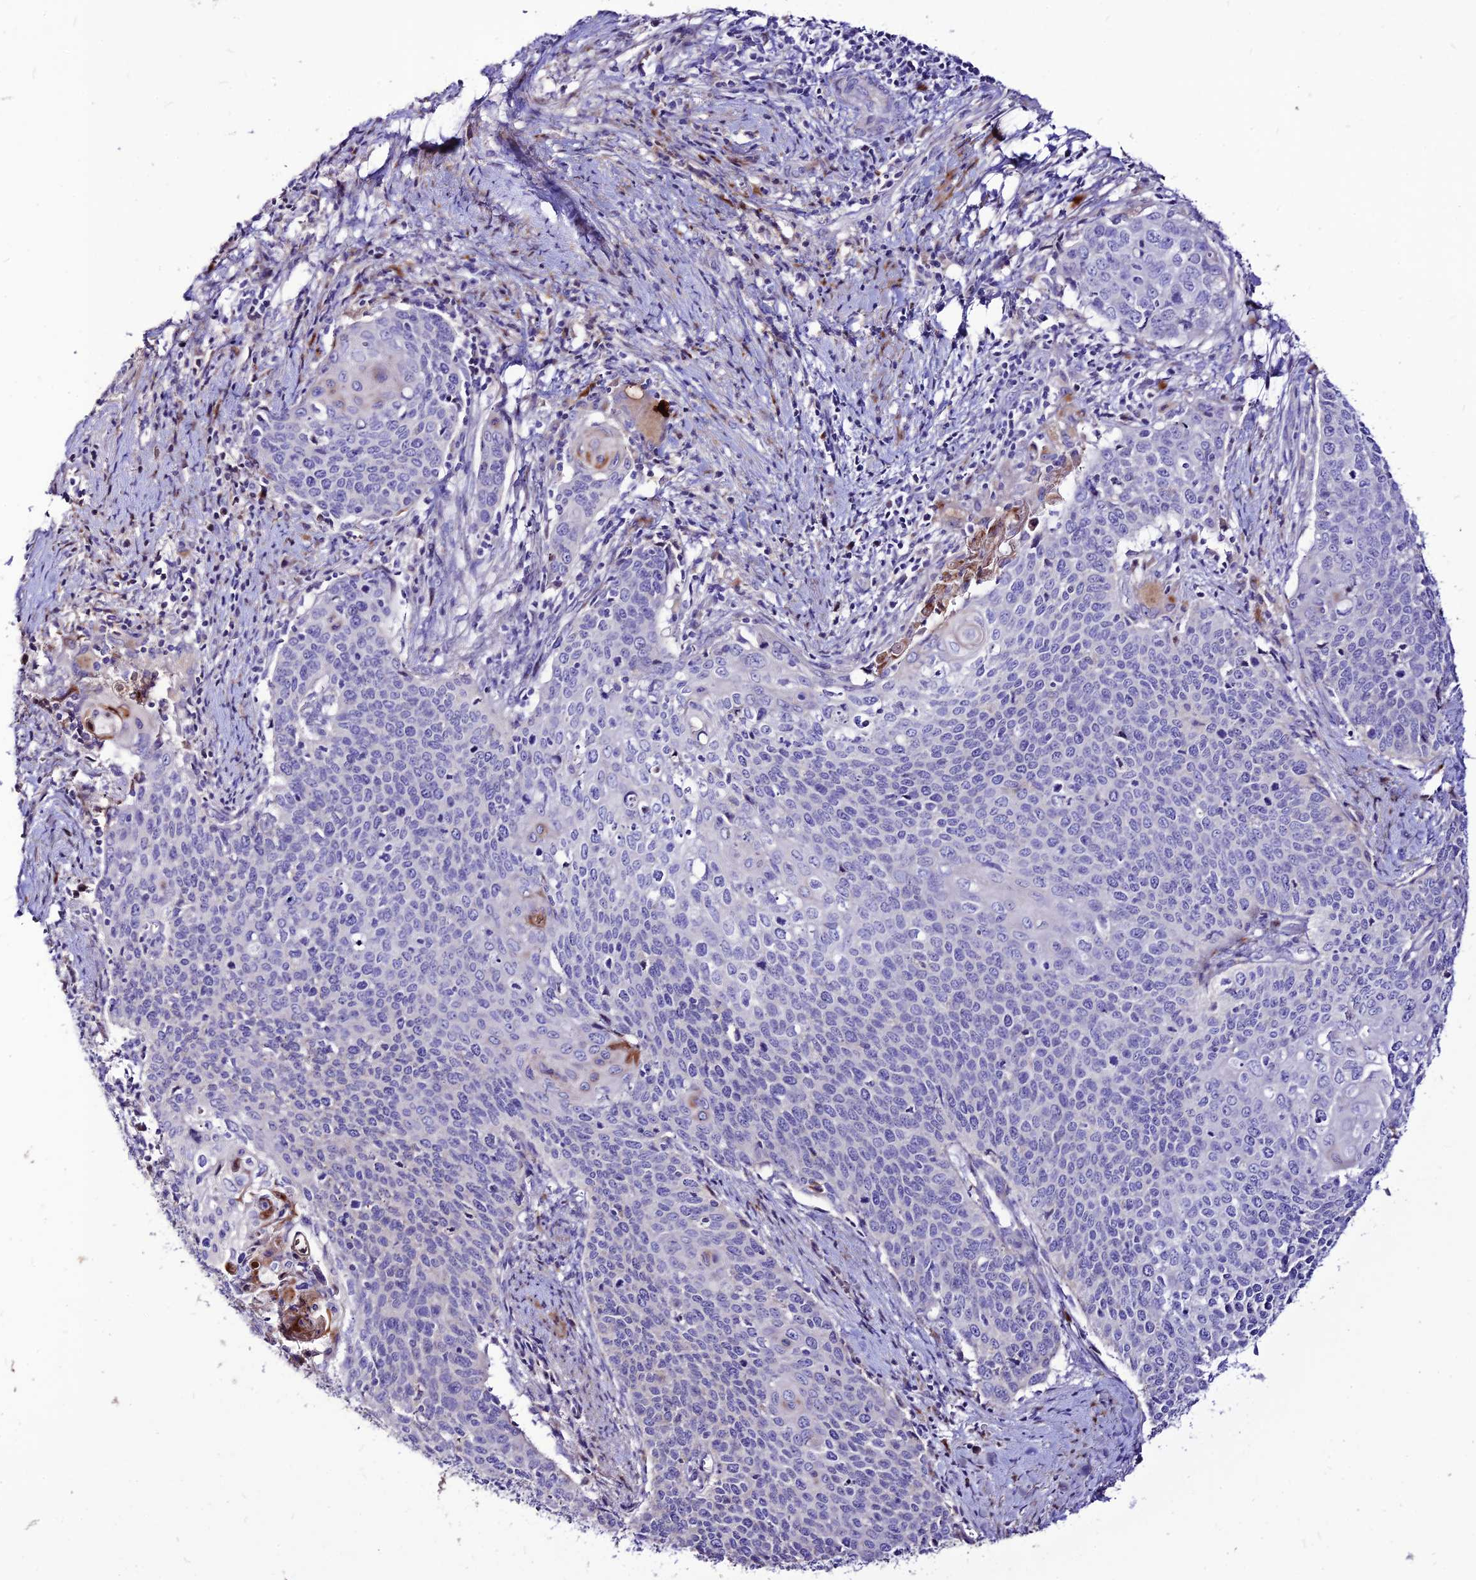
{"staining": {"intensity": "negative", "quantity": "none", "location": "none"}, "tissue": "cervical cancer", "cell_type": "Tumor cells", "image_type": "cancer", "snomed": [{"axis": "morphology", "description": "Squamous cell carcinoma, NOS"}, {"axis": "topography", "description": "Cervix"}], "caption": "Image shows no significant protein staining in tumor cells of cervical cancer (squamous cell carcinoma).", "gene": "RIMOC1", "patient": {"sex": "female", "age": 39}}